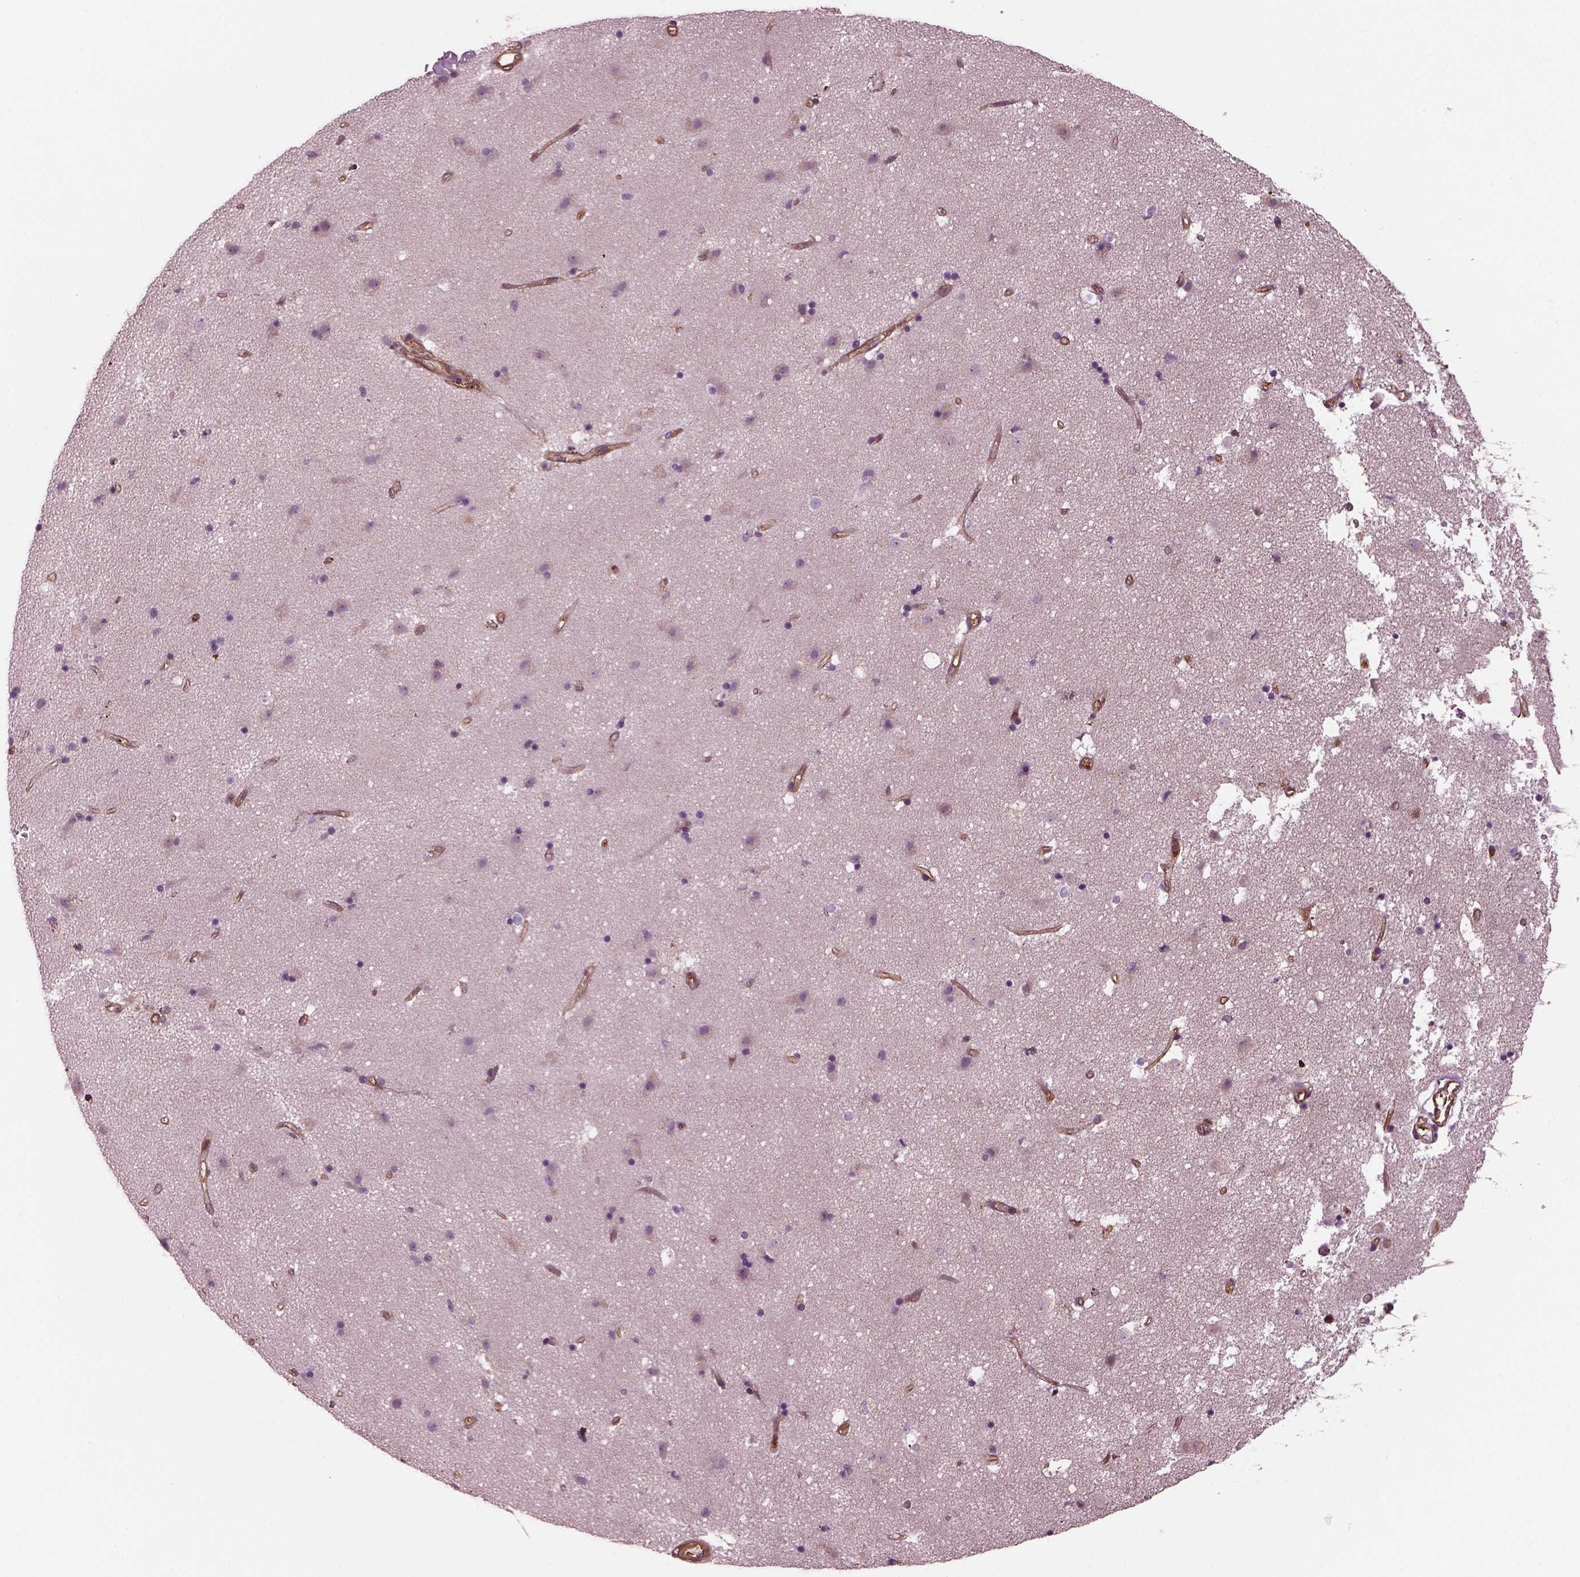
{"staining": {"intensity": "negative", "quantity": "none", "location": "none"}, "tissue": "caudate", "cell_type": "Glial cells", "image_type": "normal", "snomed": [{"axis": "morphology", "description": "Normal tissue, NOS"}, {"axis": "topography", "description": "Lateral ventricle wall"}], "caption": "Unremarkable caudate was stained to show a protein in brown. There is no significant expression in glial cells. (Brightfield microscopy of DAB (3,3'-diaminobenzidine) IHC at high magnification).", "gene": "MYL1", "patient": {"sex": "female", "age": 71}}